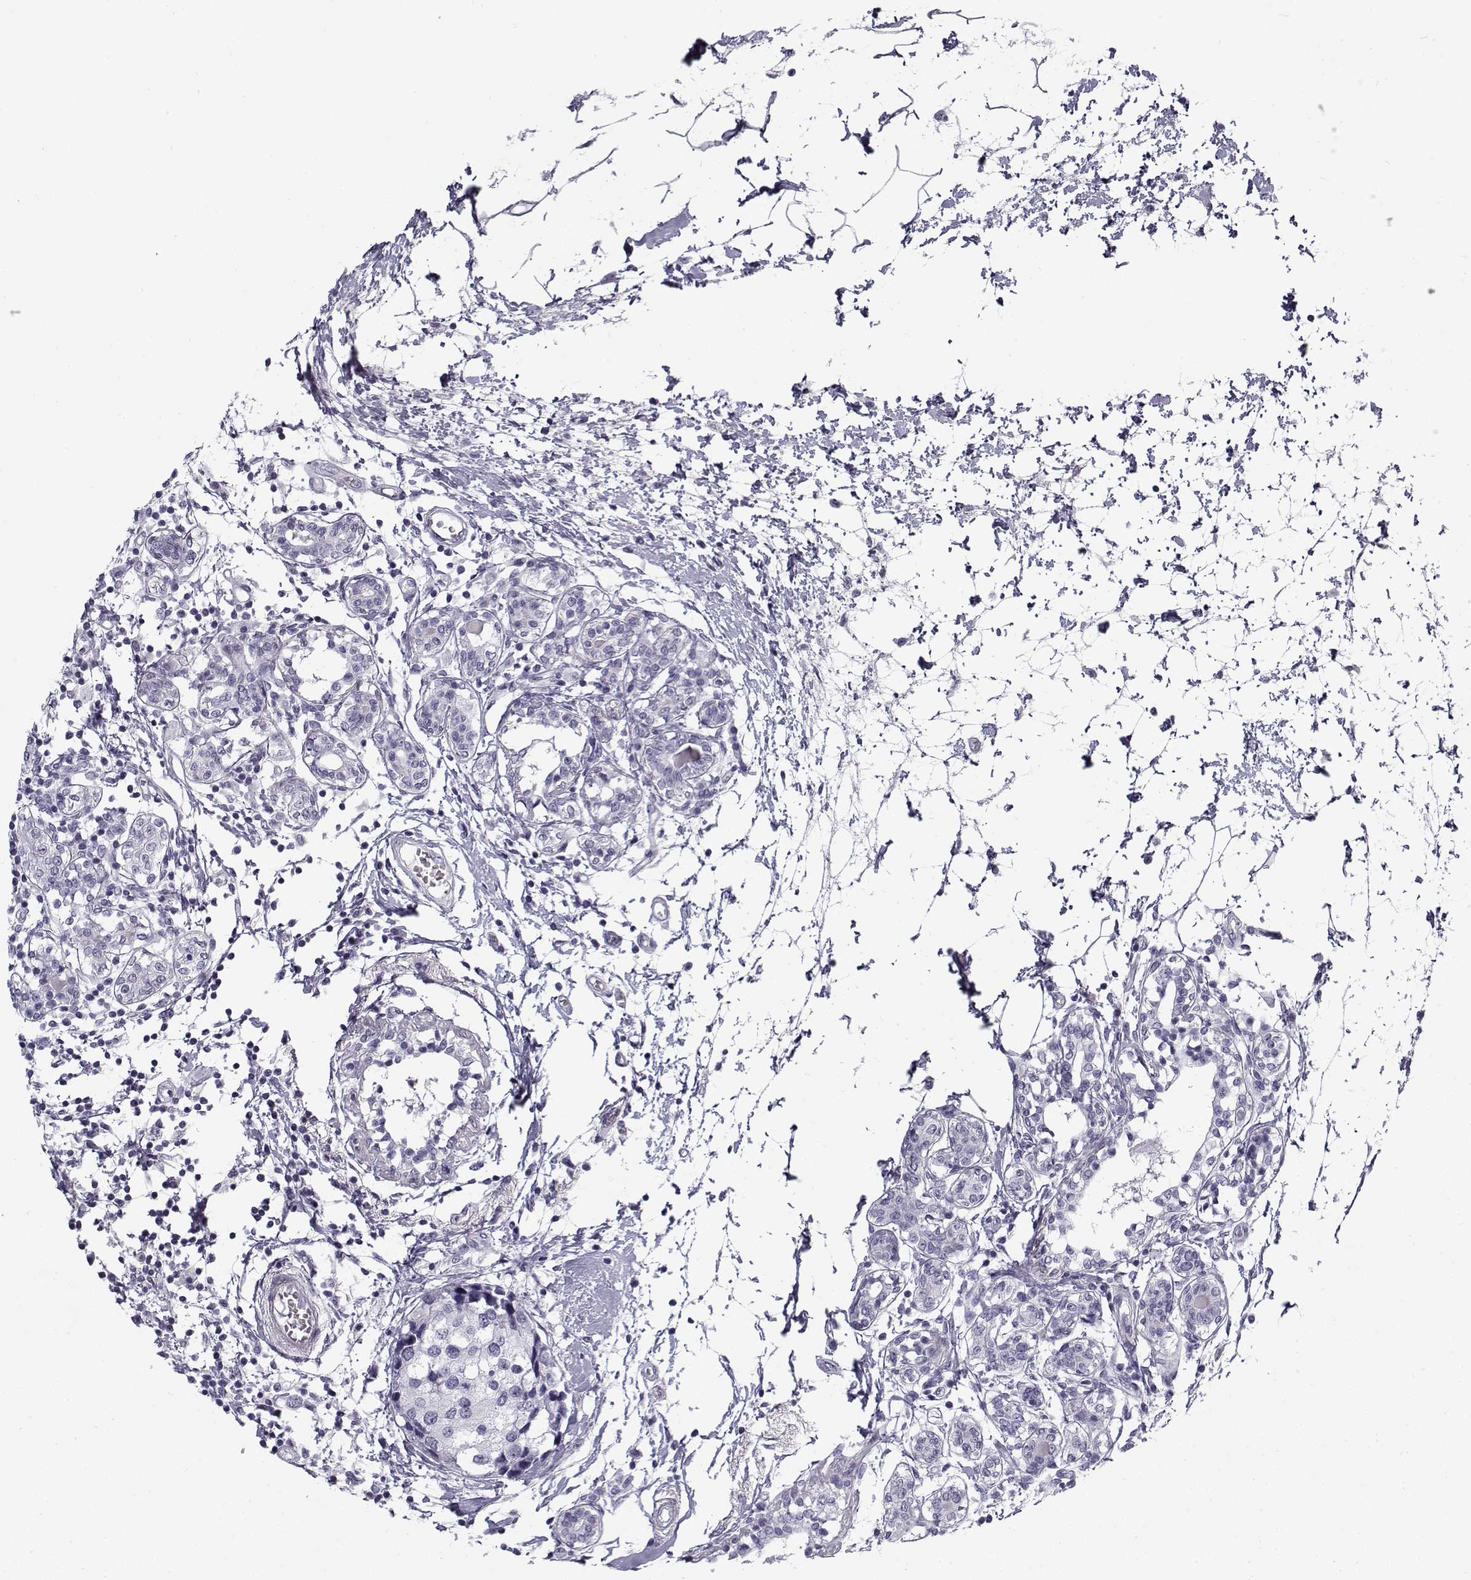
{"staining": {"intensity": "negative", "quantity": "none", "location": "none"}, "tissue": "breast cancer", "cell_type": "Tumor cells", "image_type": "cancer", "snomed": [{"axis": "morphology", "description": "Lobular carcinoma"}, {"axis": "topography", "description": "Breast"}], "caption": "Lobular carcinoma (breast) stained for a protein using IHC exhibits no staining tumor cells.", "gene": "SNCA", "patient": {"sex": "female", "age": 59}}